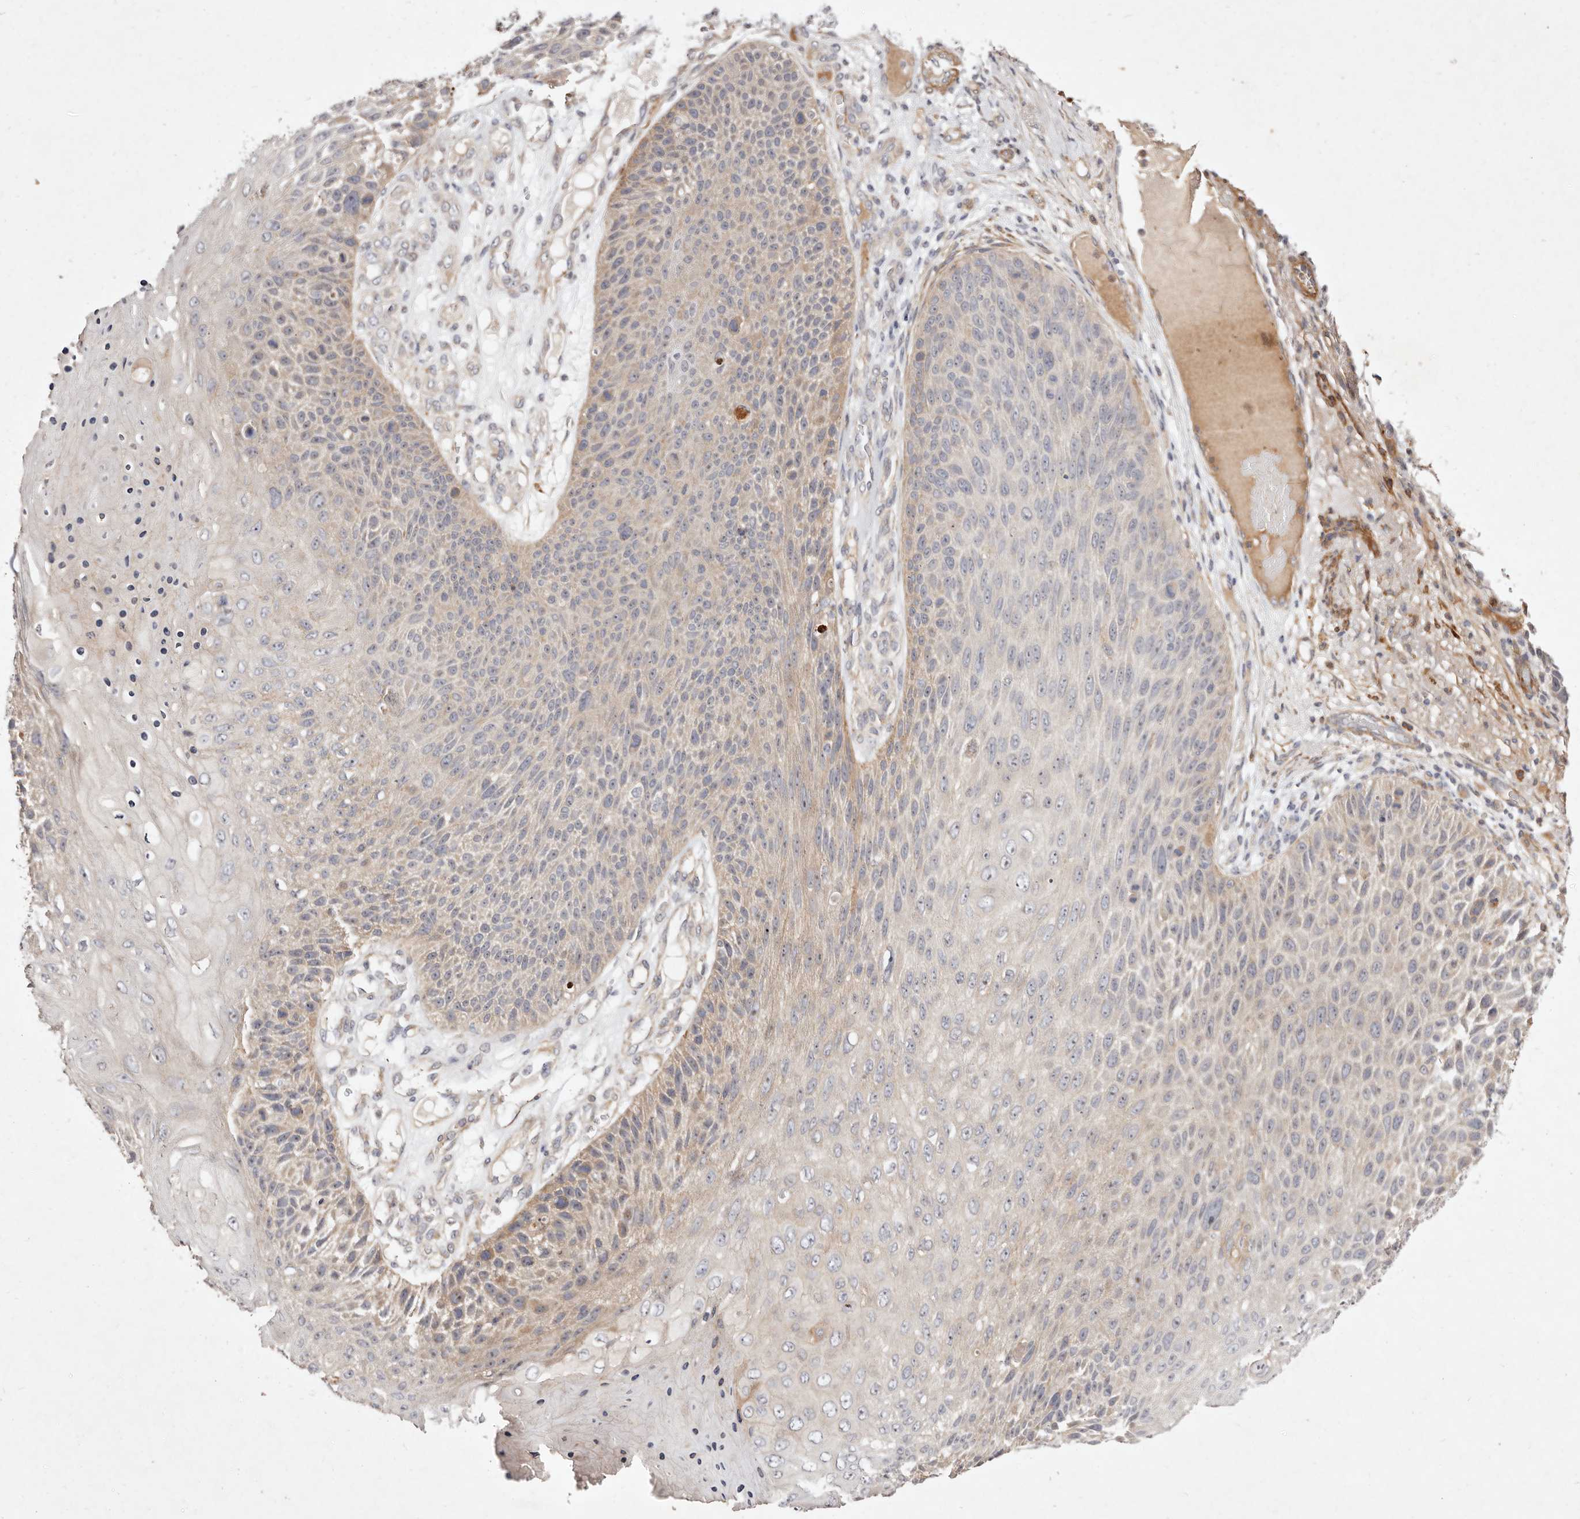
{"staining": {"intensity": "moderate", "quantity": "<25%", "location": "cytoplasmic/membranous"}, "tissue": "skin cancer", "cell_type": "Tumor cells", "image_type": "cancer", "snomed": [{"axis": "morphology", "description": "Squamous cell carcinoma, NOS"}, {"axis": "topography", "description": "Skin"}], "caption": "A histopathology image showing moderate cytoplasmic/membranous expression in about <25% of tumor cells in skin cancer (squamous cell carcinoma), as visualized by brown immunohistochemical staining.", "gene": "MTMR11", "patient": {"sex": "female", "age": 88}}